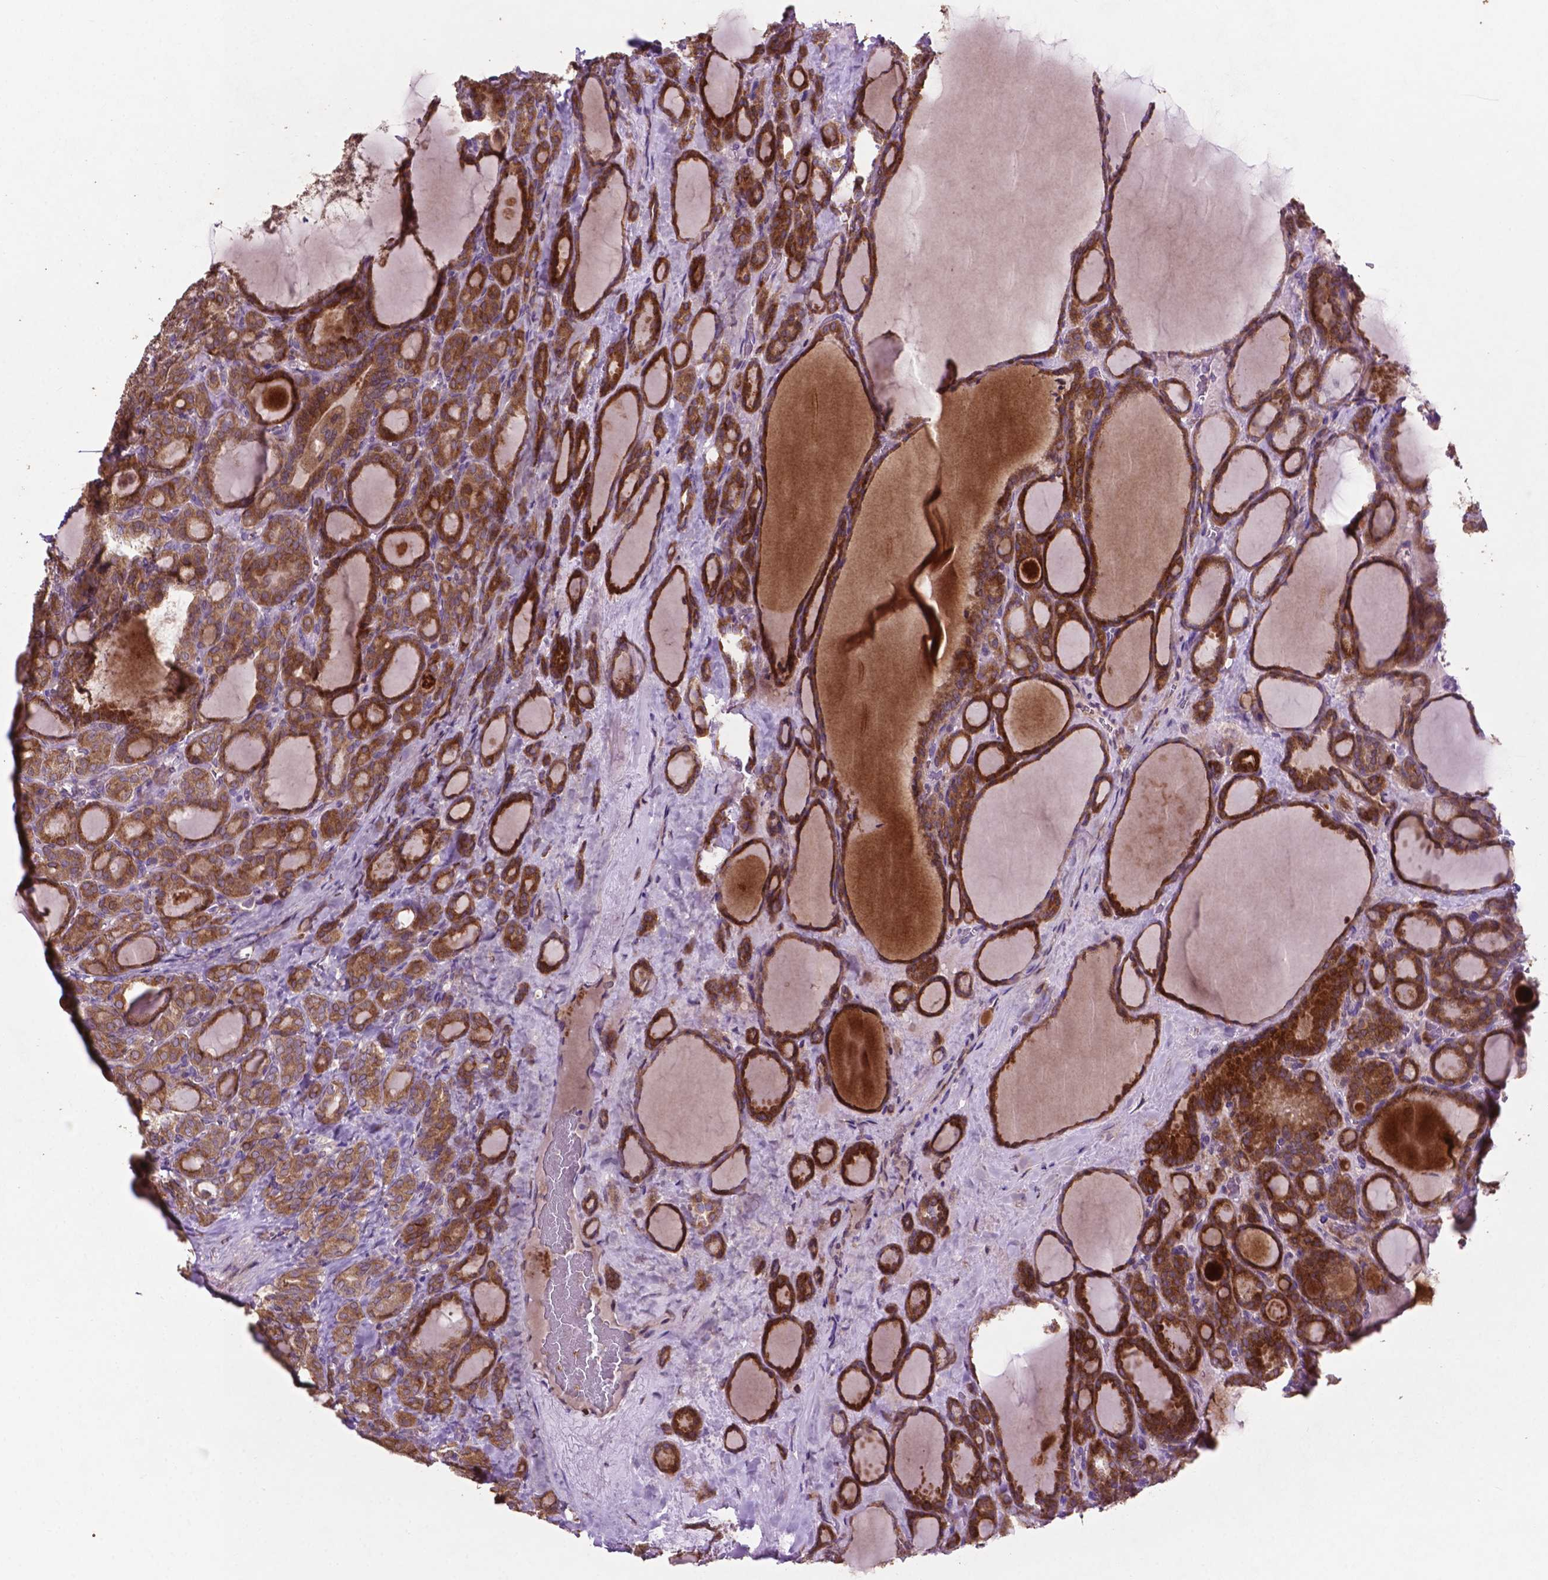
{"staining": {"intensity": "strong", "quantity": ">75%", "location": "cytoplasmic/membranous"}, "tissue": "thyroid cancer", "cell_type": "Tumor cells", "image_type": "cancer", "snomed": [{"axis": "morphology", "description": "Normal tissue, NOS"}, {"axis": "morphology", "description": "Follicular adenoma carcinoma, NOS"}, {"axis": "topography", "description": "Thyroid gland"}], "caption": "A high amount of strong cytoplasmic/membranous staining is identified in approximately >75% of tumor cells in thyroid follicular adenoma carcinoma tissue.", "gene": "MBTPS1", "patient": {"sex": "female", "age": 31}}